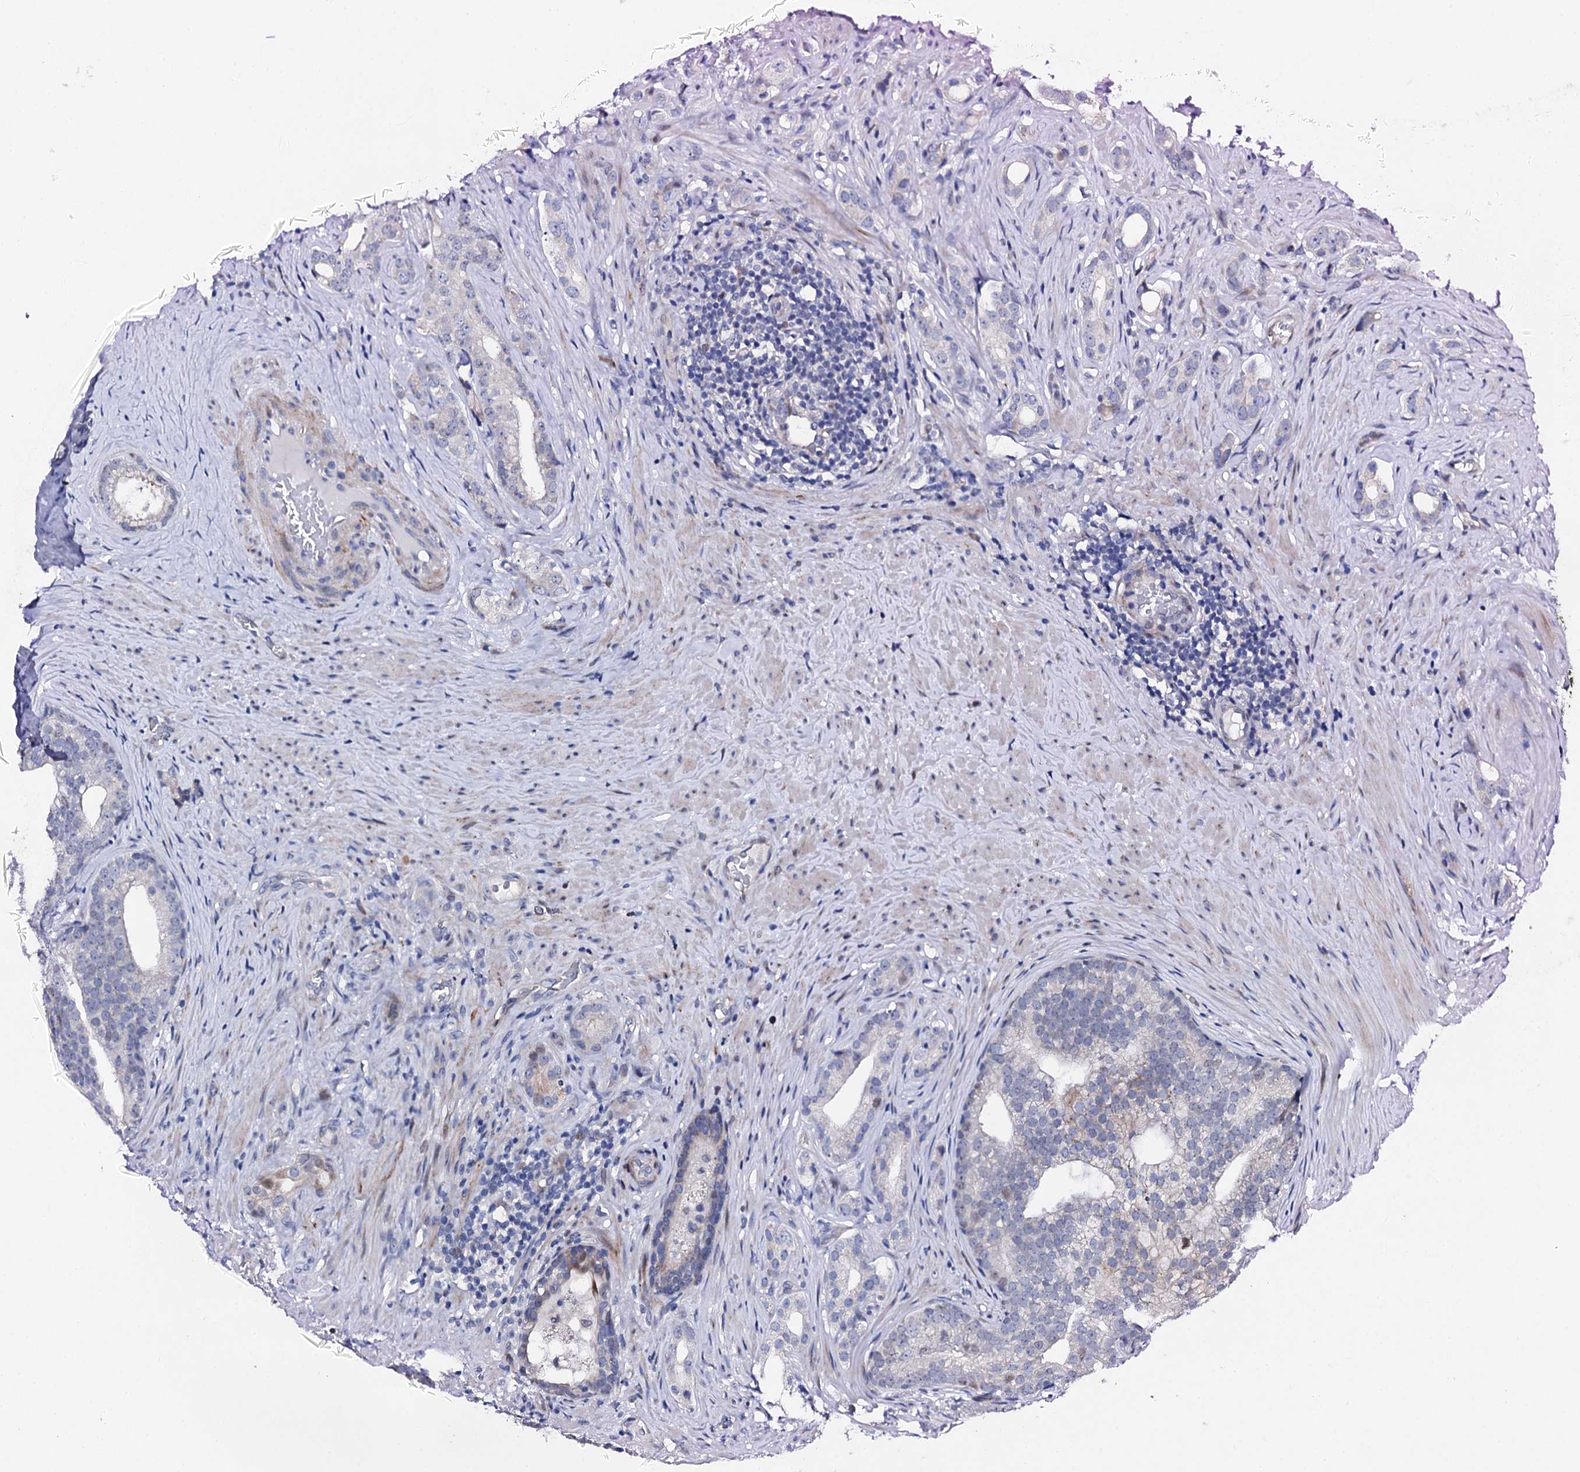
{"staining": {"intensity": "negative", "quantity": "none", "location": "none"}, "tissue": "prostate cancer", "cell_type": "Tumor cells", "image_type": "cancer", "snomed": [{"axis": "morphology", "description": "Adenocarcinoma, Low grade"}, {"axis": "topography", "description": "Prostate"}], "caption": "Prostate cancer was stained to show a protein in brown. There is no significant staining in tumor cells.", "gene": "NUDT13", "patient": {"sex": "male", "age": 71}}